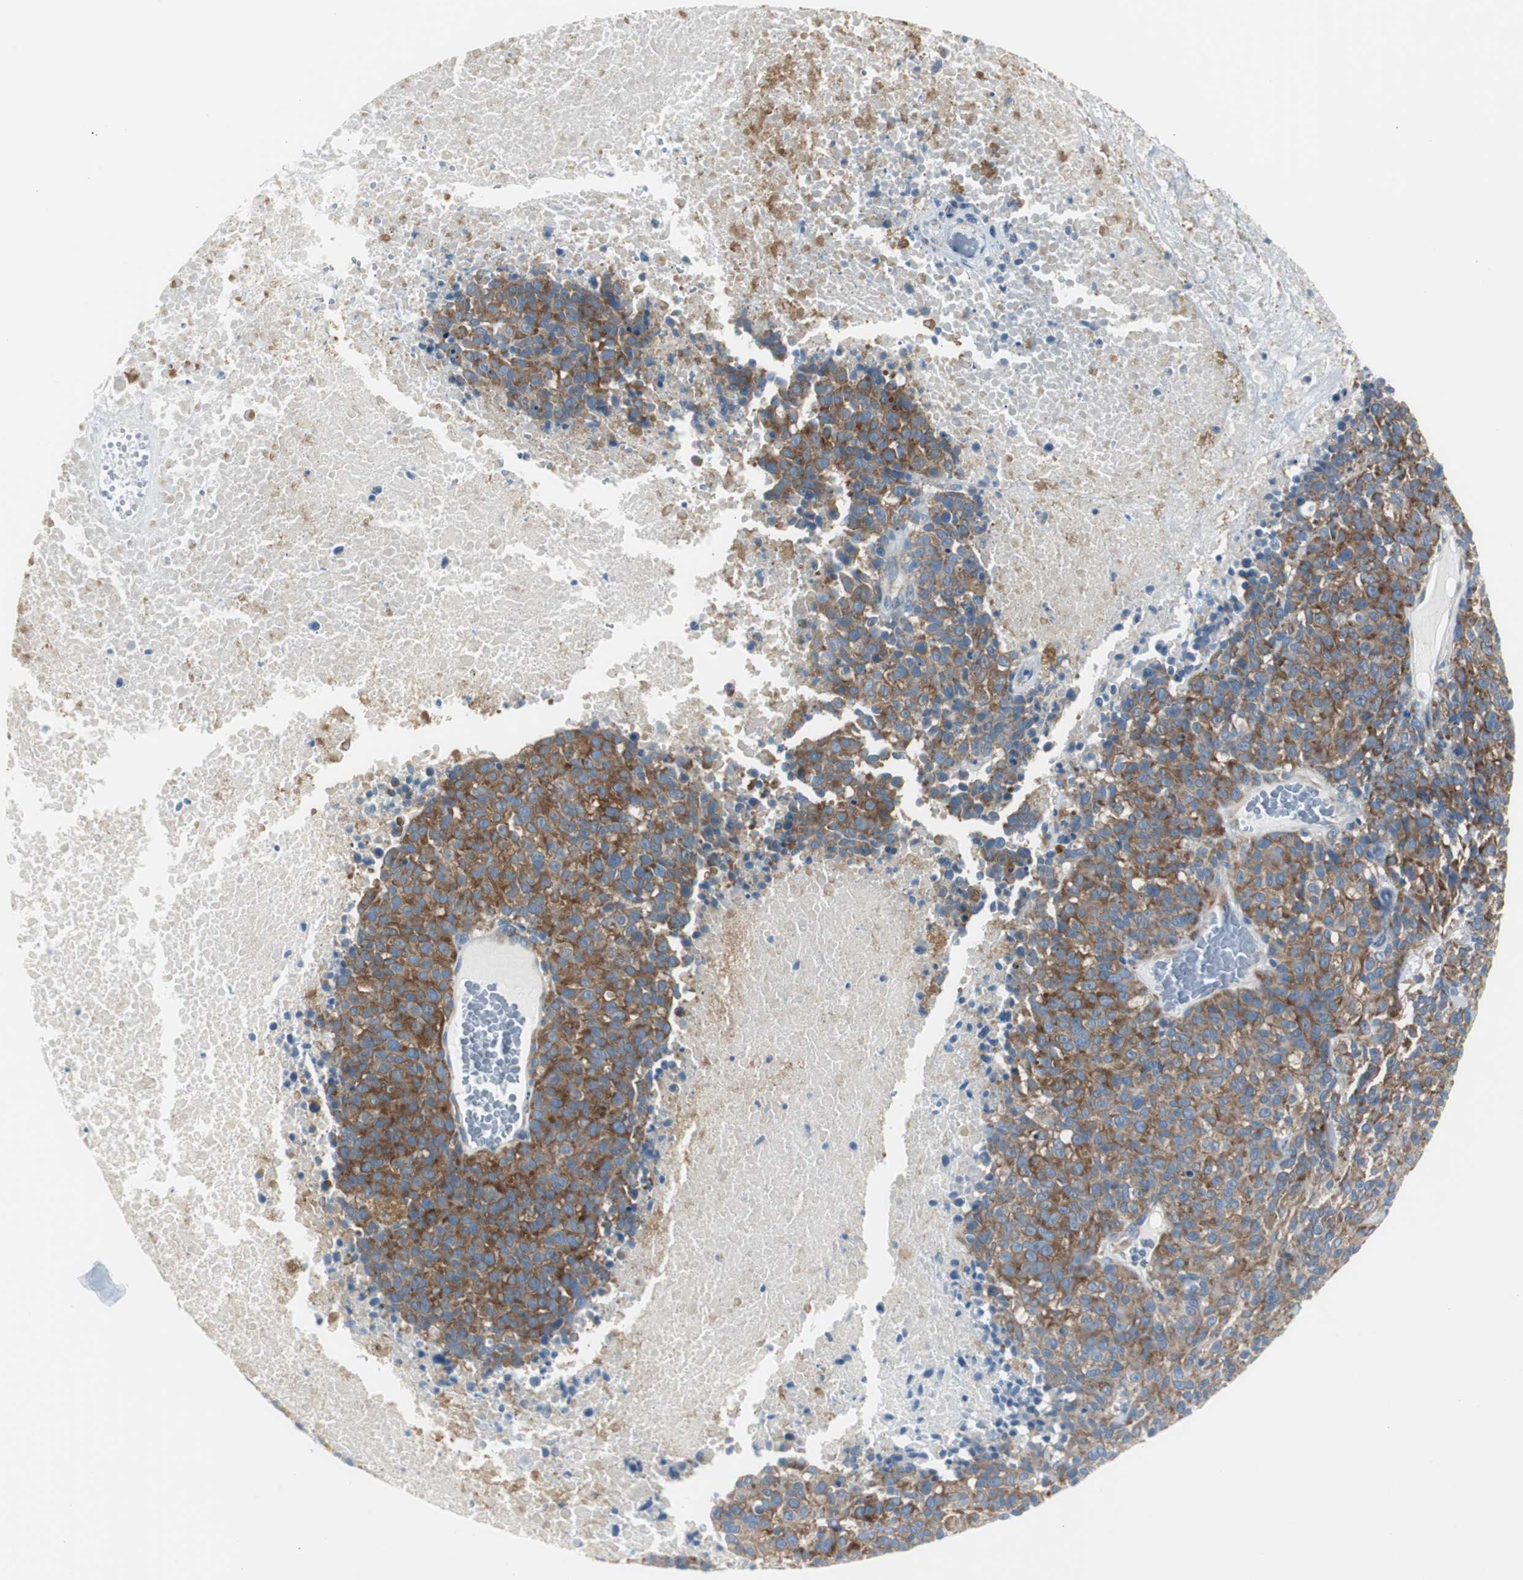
{"staining": {"intensity": "moderate", "quantity": ">75%", "location": "cytoplasmic/membranous"}, "tissue": "melanoma", "cell_type": "Tumor cells", "image_type": "cancer", "snomed": [{"axis": "morphology", "description": "Malignant melanoma, Metastatic site"}, {"axis": "topography", "description": "Cerebral cortex"}], "caption": "Malignant melanoma (metastatic site) stained for a protein reveals moderate cytoplasmic/membranous positivity in tumor cells.", "gene": "RPS12", "patient": {"sex": "female", "age": 52}}